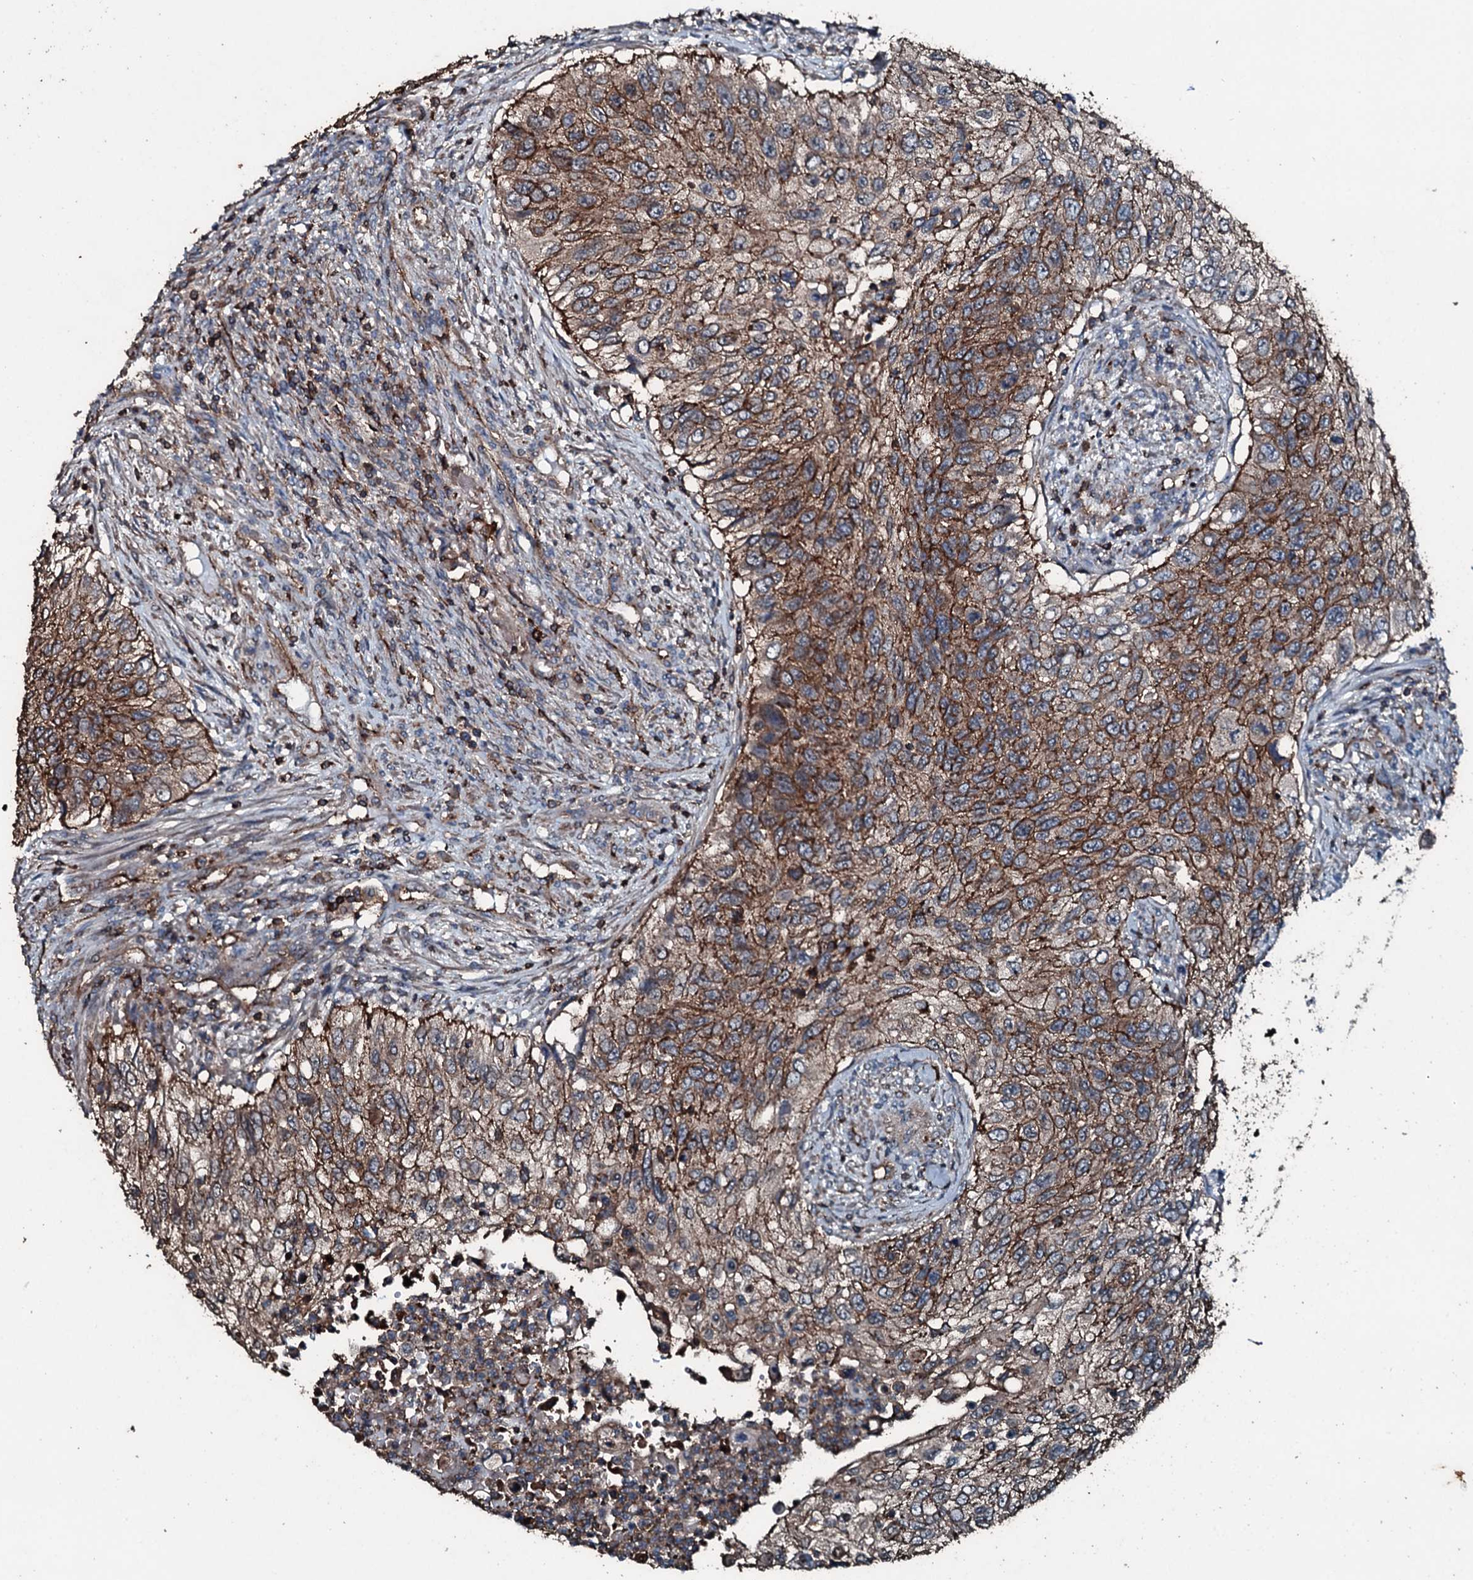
{"staining": {"intensity": "strong", "quantity": ">75%", "location": "cytoplasmic/membranous"}, "tissue": "urothelial cancer", "cell_type": "Tumor cells", "image_type": "cancer", "snomed": [{"axis": "morphology", "description": "Urothelial carcinoma, High grade"}, {"axis": "topography", "description": "Urinary bladder"}], "caption": "Protein expression analysis of human urothelial cancer reveals strong cytoplasmic/membranous staining in approximately >75% of tumor cells.", "gene": "SLC25A38", "patient": {"sex": "female", "age": 60}}